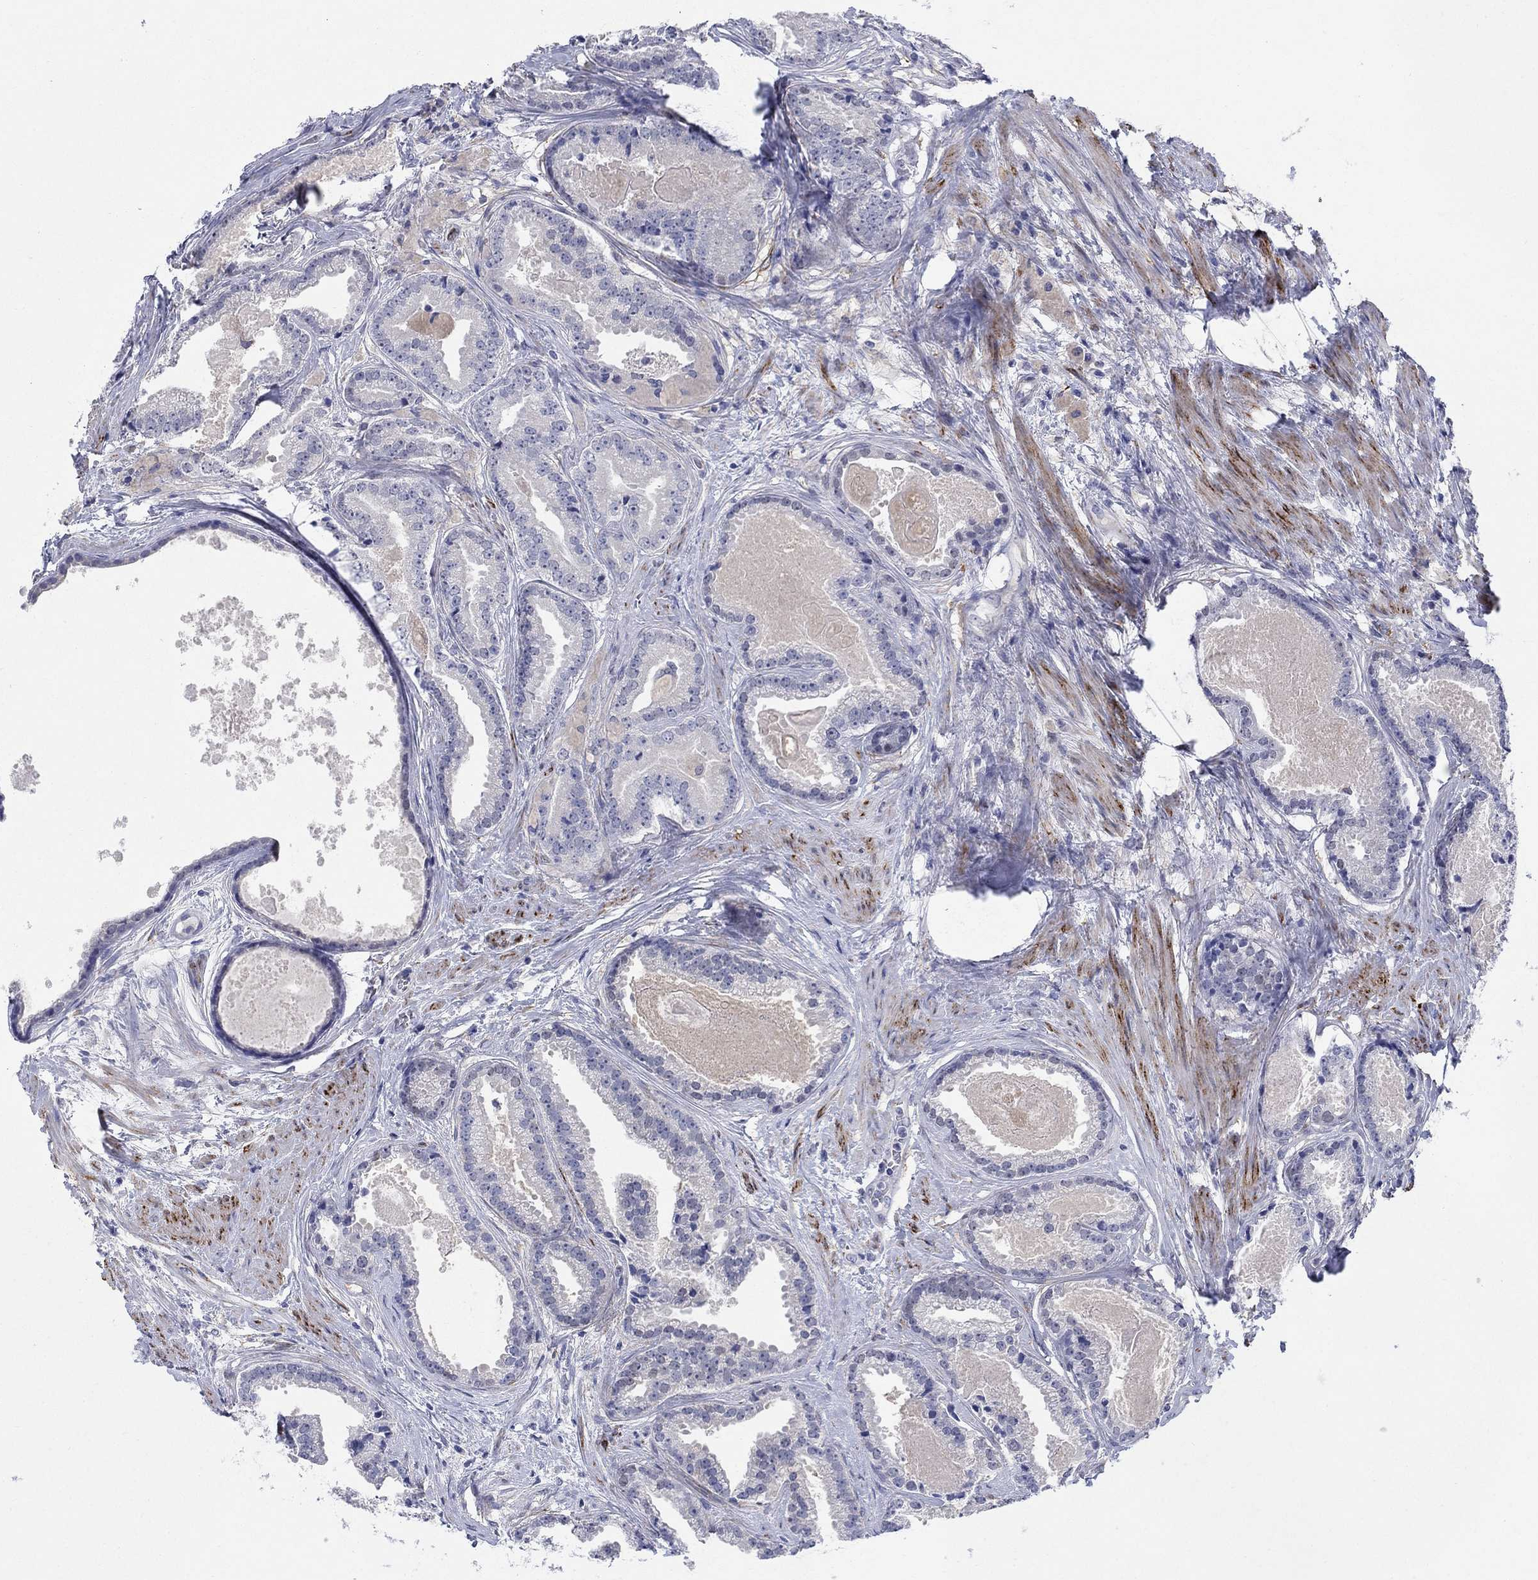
{"staining": {"intensity": "negative", "quantity": "none", "location": "none"}, "tissue": "prostate cancer", "cell_type": "Tumor cells", "image_type": "cancer", "snomed": [{"axis": "morphology", "description": "Adenocarcinoma, NOS"}, {"axis": "morphology", "description": "Adenocarcinoma, High grade"}, {"axis": "topography", "description": "Prostate"}], "caption": "Tumor cells show no significant positivity in prostate cancer (adenocarcinoma).", "gene": "PTPRZ1", "patient": {"sex": "male", "age": 64}}